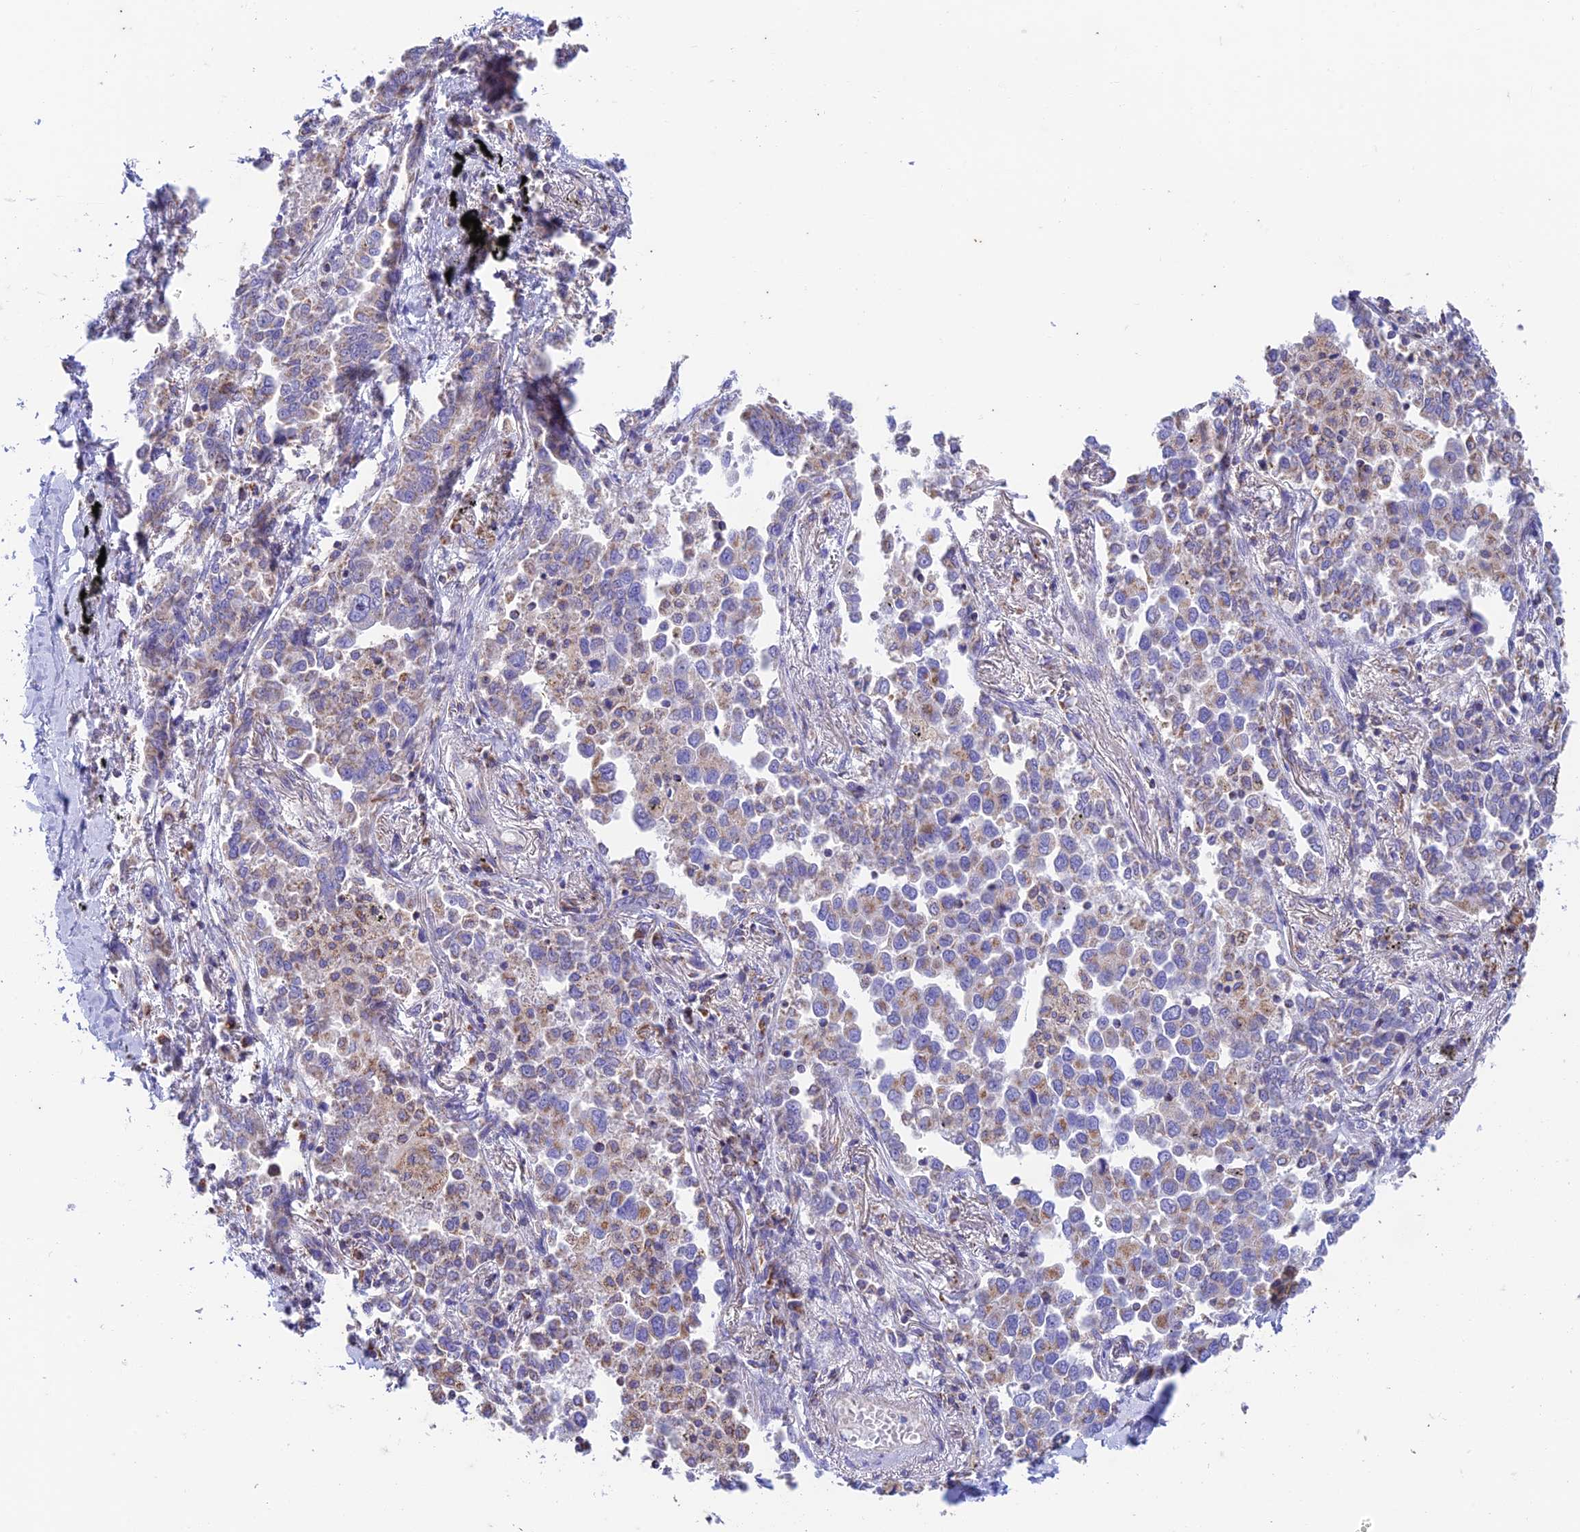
{"staining": {"intensity": "weak", "quantity": "25%-75%", "location": "cytoplasmic/membranous"}, "tissue": "lung cancer", "cell_type": "Tumor cells", "image_type": "cancer", "snomed": [{"axis": "morphology", "description": "Adenocarcinoma, NOS"}, {"axis": "topography", "description": "Lung"}], "caption": "About 25%-75% of tumor cells in lung adenocarcinoma display weak cytoplasmic/membranous protein expression as visualized by brown immunohistochemical staining.", "gene": "ZNF181", "patient": {"sex": "male", "age": 67}}